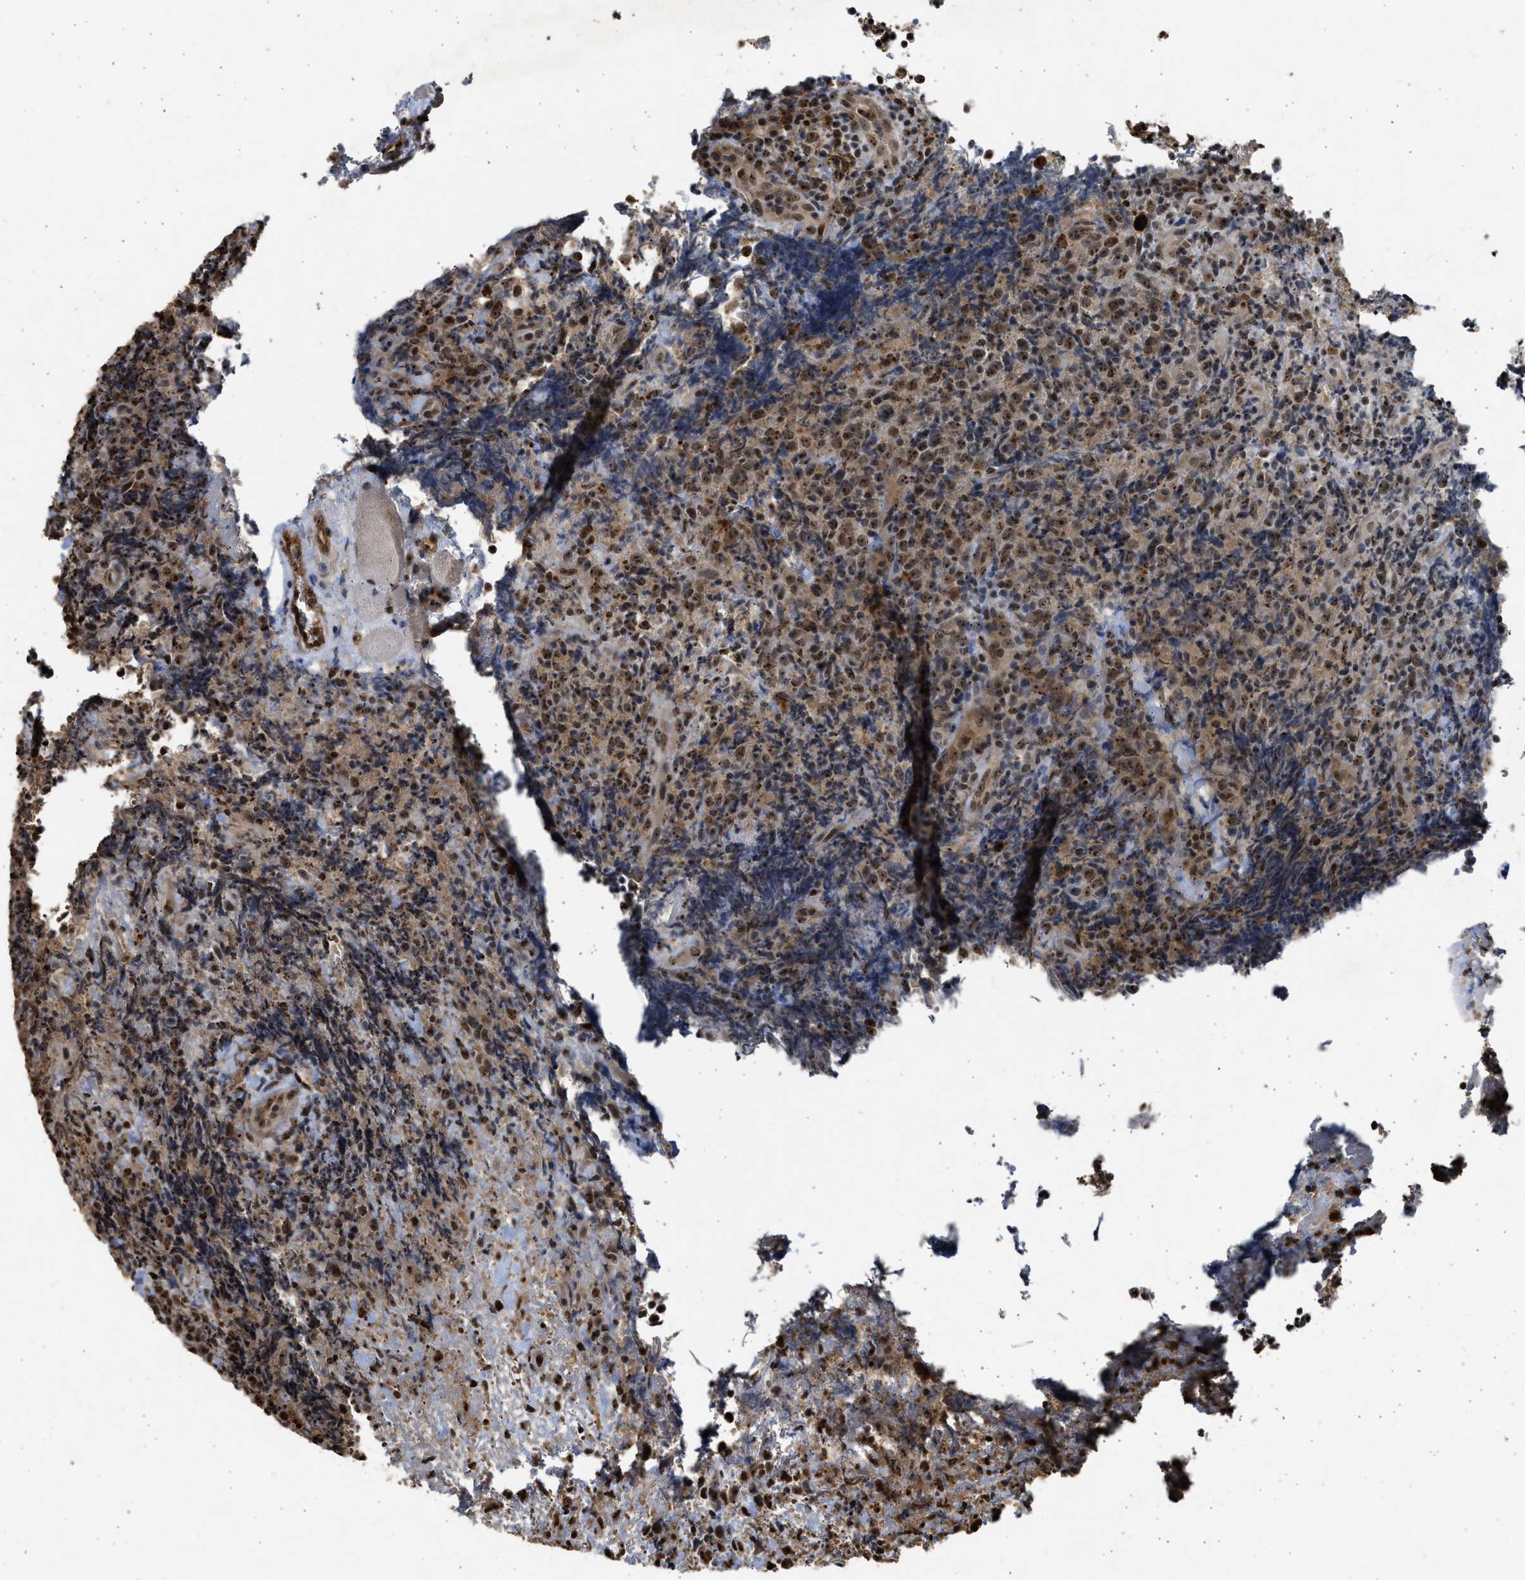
{"staining": {"intensity": "moderate", "quantity": ">75%", "location": "nuclear"}, "tissue": "lymphoma", "cell_type": "Tumor cells", "image_type": "cancer", "snomed": [{"axis": "morphology", "description": "Malignant lymphoma, non-Hodgkin's type, High grade"}, {"axis": "topography", "description": "Tonsil"}], "caption": "Tumor cells reveal medium levels of moderate nuclear expression in approximately >75% of cells in malignant lymphoma, non-Hodgkin's type (high-grade).", "gene": "TFDP2", "patient": {"sex": "female", "age": 36}}